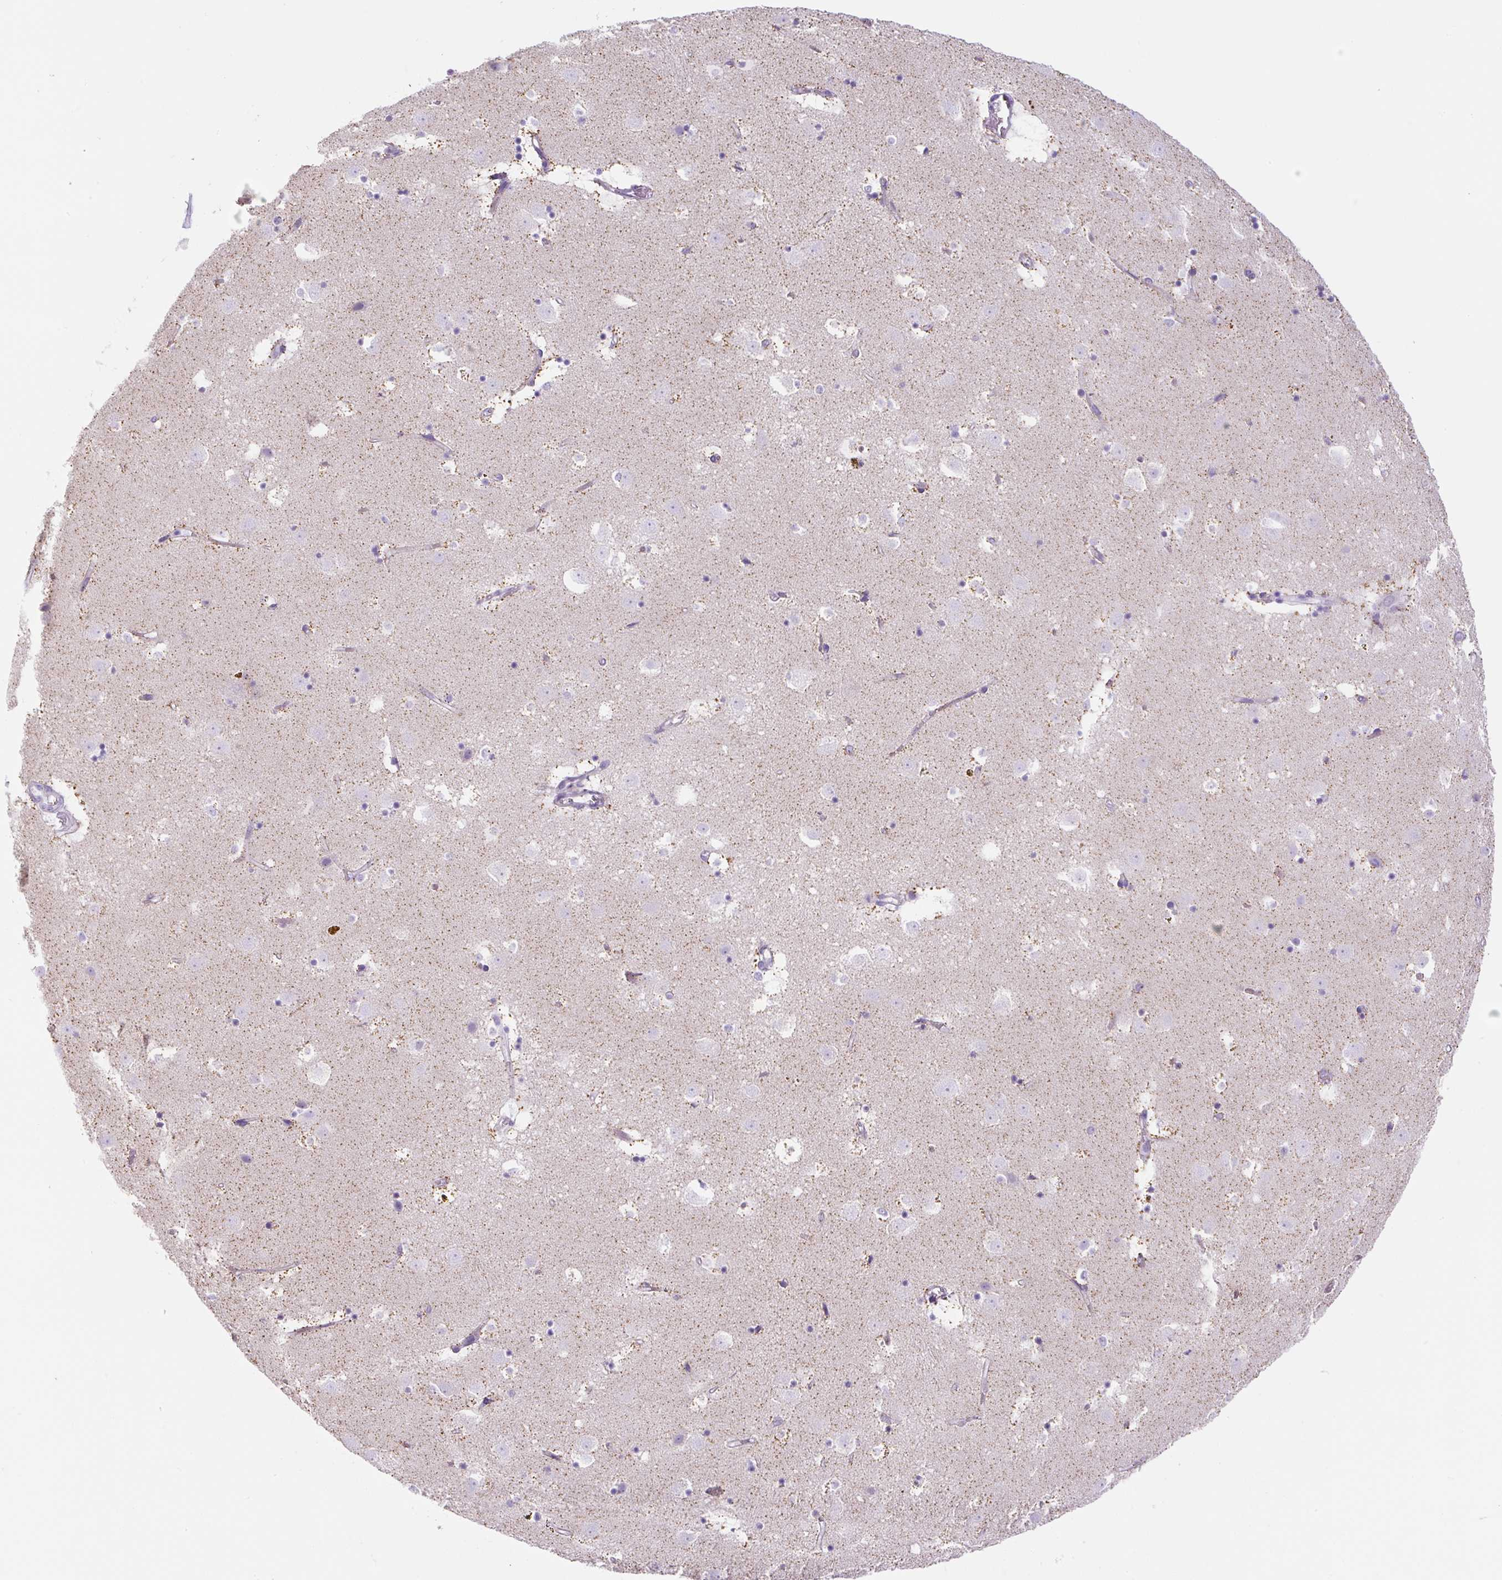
{"staining": {"intensity": "moderate", "quantity": "<25%", "location": "cytoplasmic/membranous"}, "tissue": "caudate", "cell_type": "Glial cells", "image_type": "normal", "snomed": [{"axis": "morphology", "description": "Normal tissue, NOS"}, {"axis": "topography", "description": "Lateral ventricle wall"}], "caption": "Moderate cytoplasmic/membranous staining is present in approximately <25% of glial cells in unremarkable caudate.", "gene": "ADAMTS19", "patient": {"sex": "male", "age": 58}}